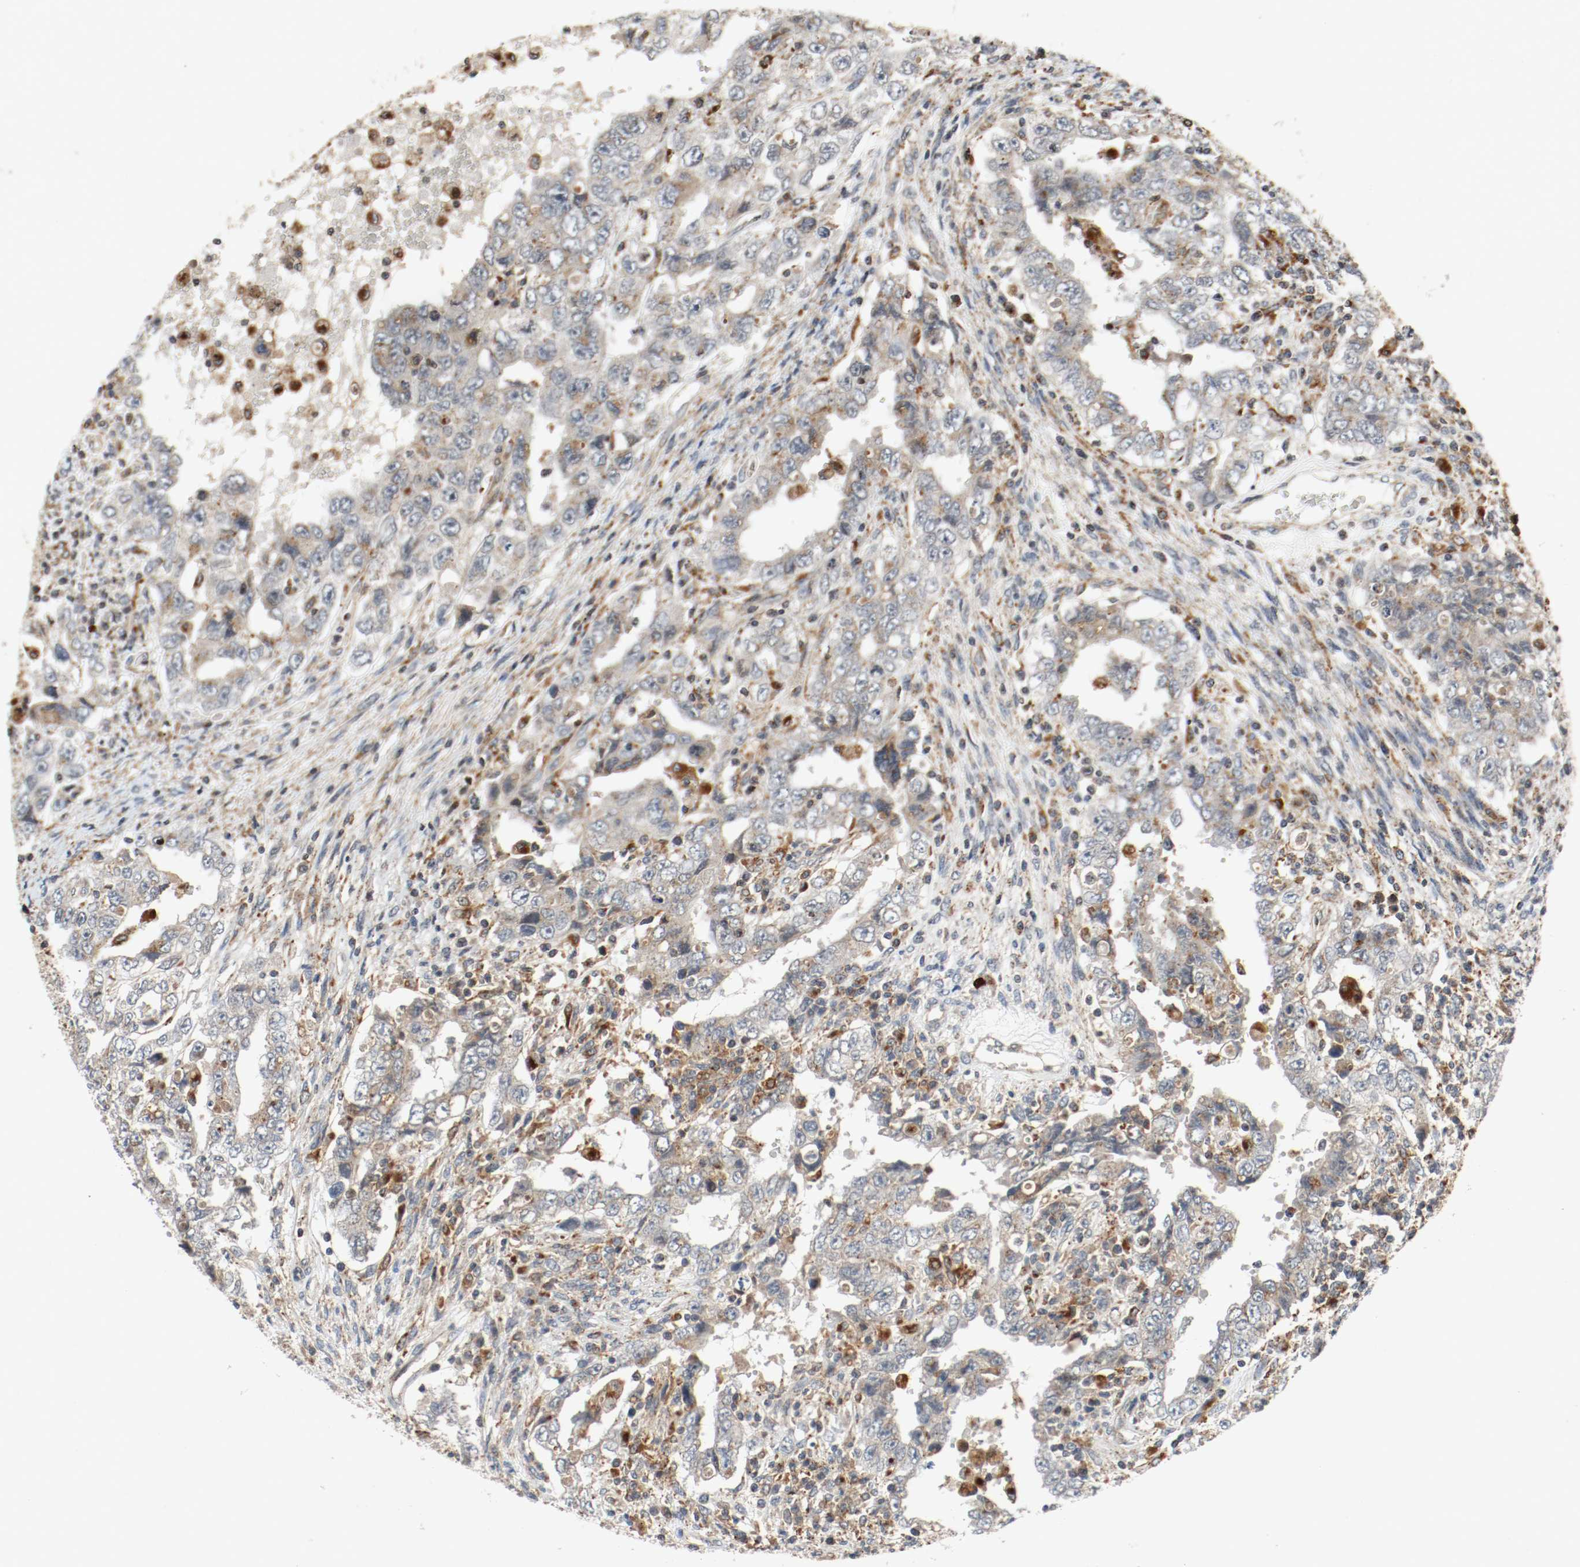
{"staining": {"intensity": "moderate", "quantity": ">75%", "location": "cytoplasmic/membranous"}, "tissue": "testis cancer", "cell_type": "Tumor cells", "image_type": "cancer", "snomed": [{"axis": "morphology", "description": "Carcinoma, Embryonal, NOS"}, {"axis": "topography", "description": "Testis"}], "caption": "Protein staining demonstrates moderate cytoplasmic/membranous positivity in about >75% of tumor cells in testis cancer (embryonal carcinoma). The staining was performed using DAB to visualize the protein expression in brown, while the nuclei were stained in blue with hematoxylin (Magnification: 20x).", "gene": "LAMP2", "patient": {"sex": "male", "age": 26}}